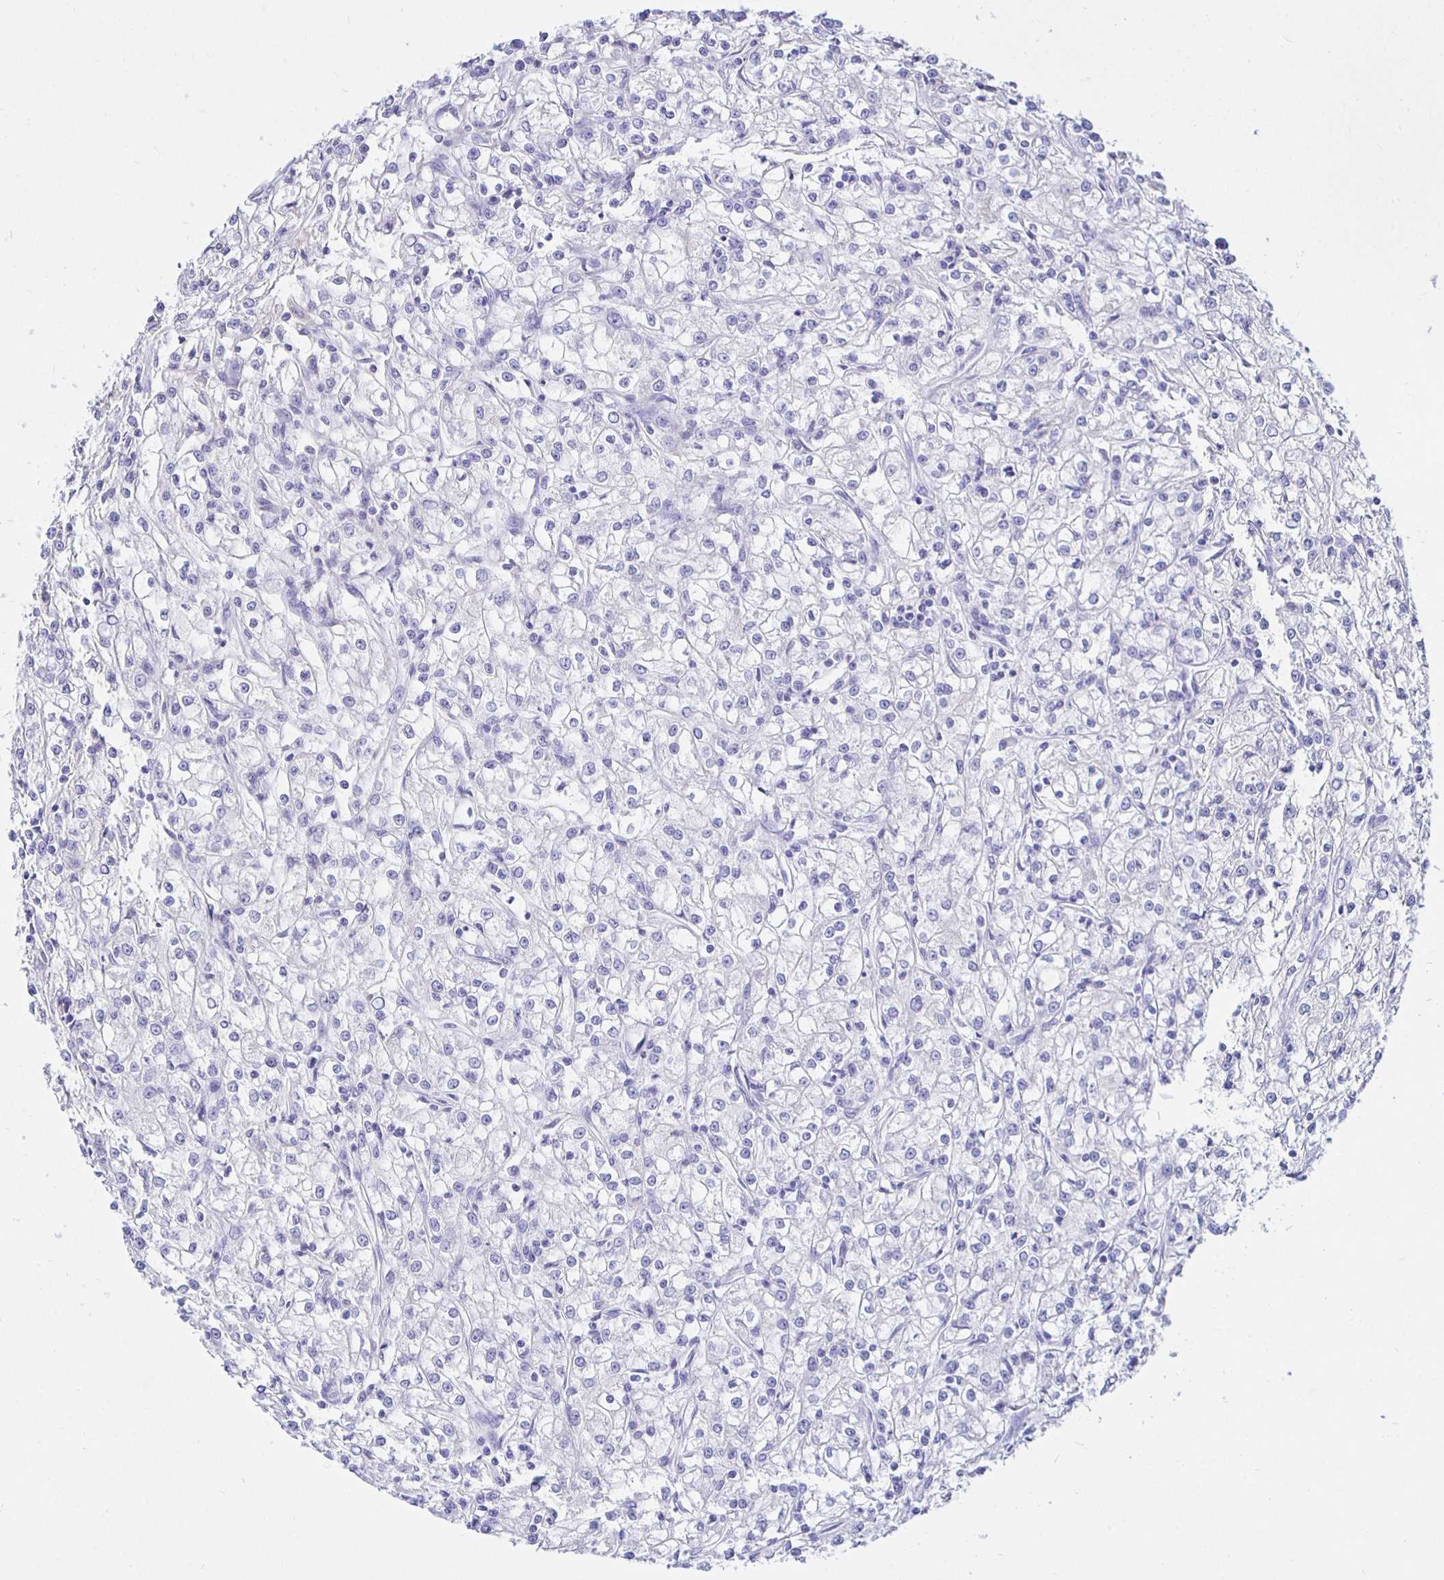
{"staining": {"intensity": "negative", "quantity": "none", "location": "none"}, "tissue": "renal cancer", "cell_type": "Tumor cells", "image_type": "cancer", "snomed": [{"axis": "morphology", "description": "Adenocarcinoma, NOS"}, {"axis": "topography", "description": "Kidney"}], "caption": "IHC of renal adenocarcinoma demonstrates no positivity in tumor cells. (DAB (3,3'-diaminobenzidine) immunohistochemistry (IHC), high magnification).", "gene": "UMOD", "patient": {"sex": "female", "age": 59}}